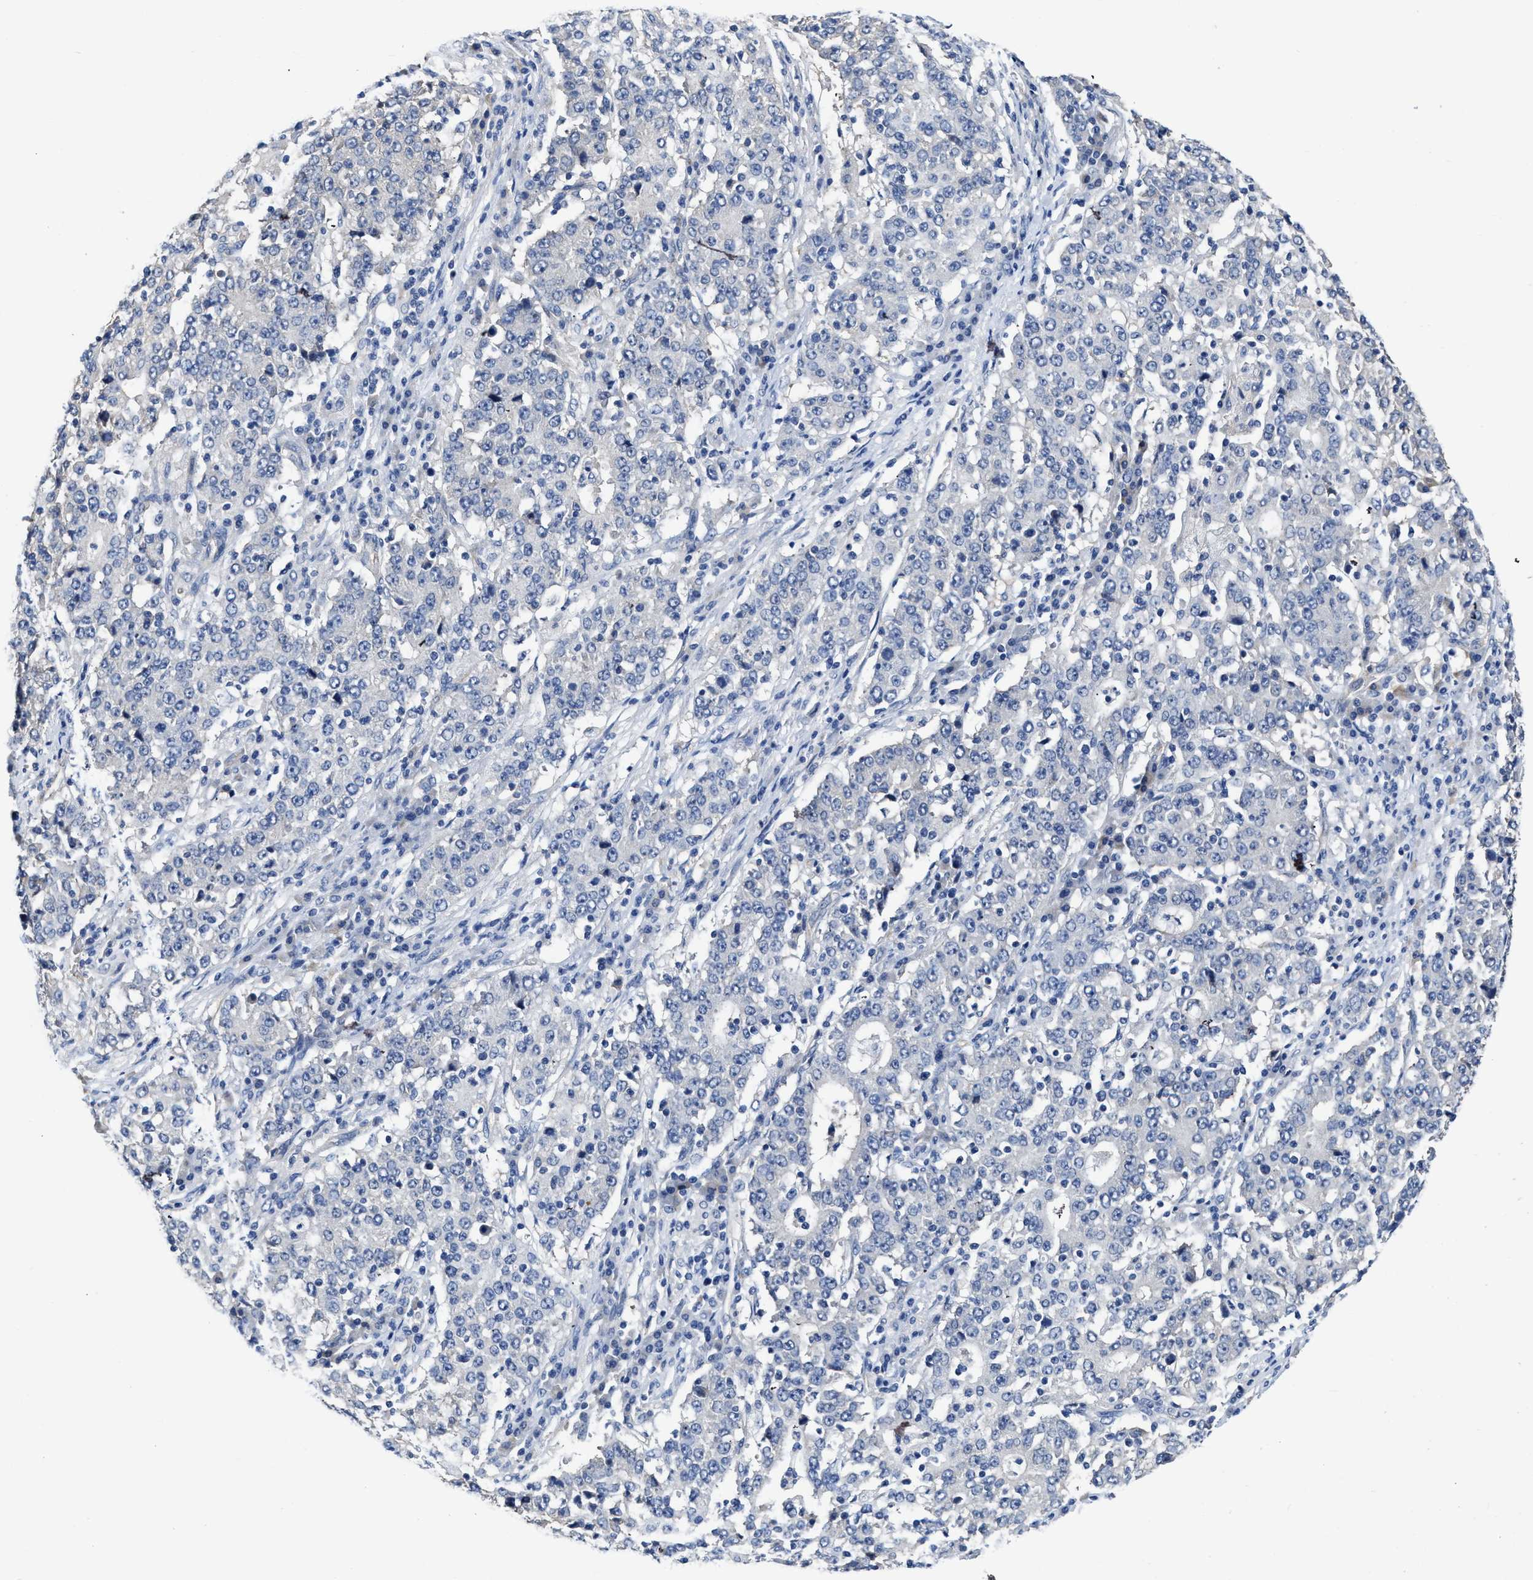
{"staining": {"intensity": "negative", "quantity": "none", "location": "none"}, "tissue": "stomach cancer", "cell_type": "Tumor cells", "image_type": "cancer", "snomed": [{"axis": "morphology", "description": "Adenocarcinoma, NOS"}, {"axis": "topography", "description": "Stomach"}], "caption": "An immunohistochemistry (IHC) image of stomach cancer (adenocarcinoma) is shown. There is no staining in tumor cells of stomach cancer (adenocarcinoma).", "gene": "C22orf42", "patient": {"sex": "male", "age": 59}}